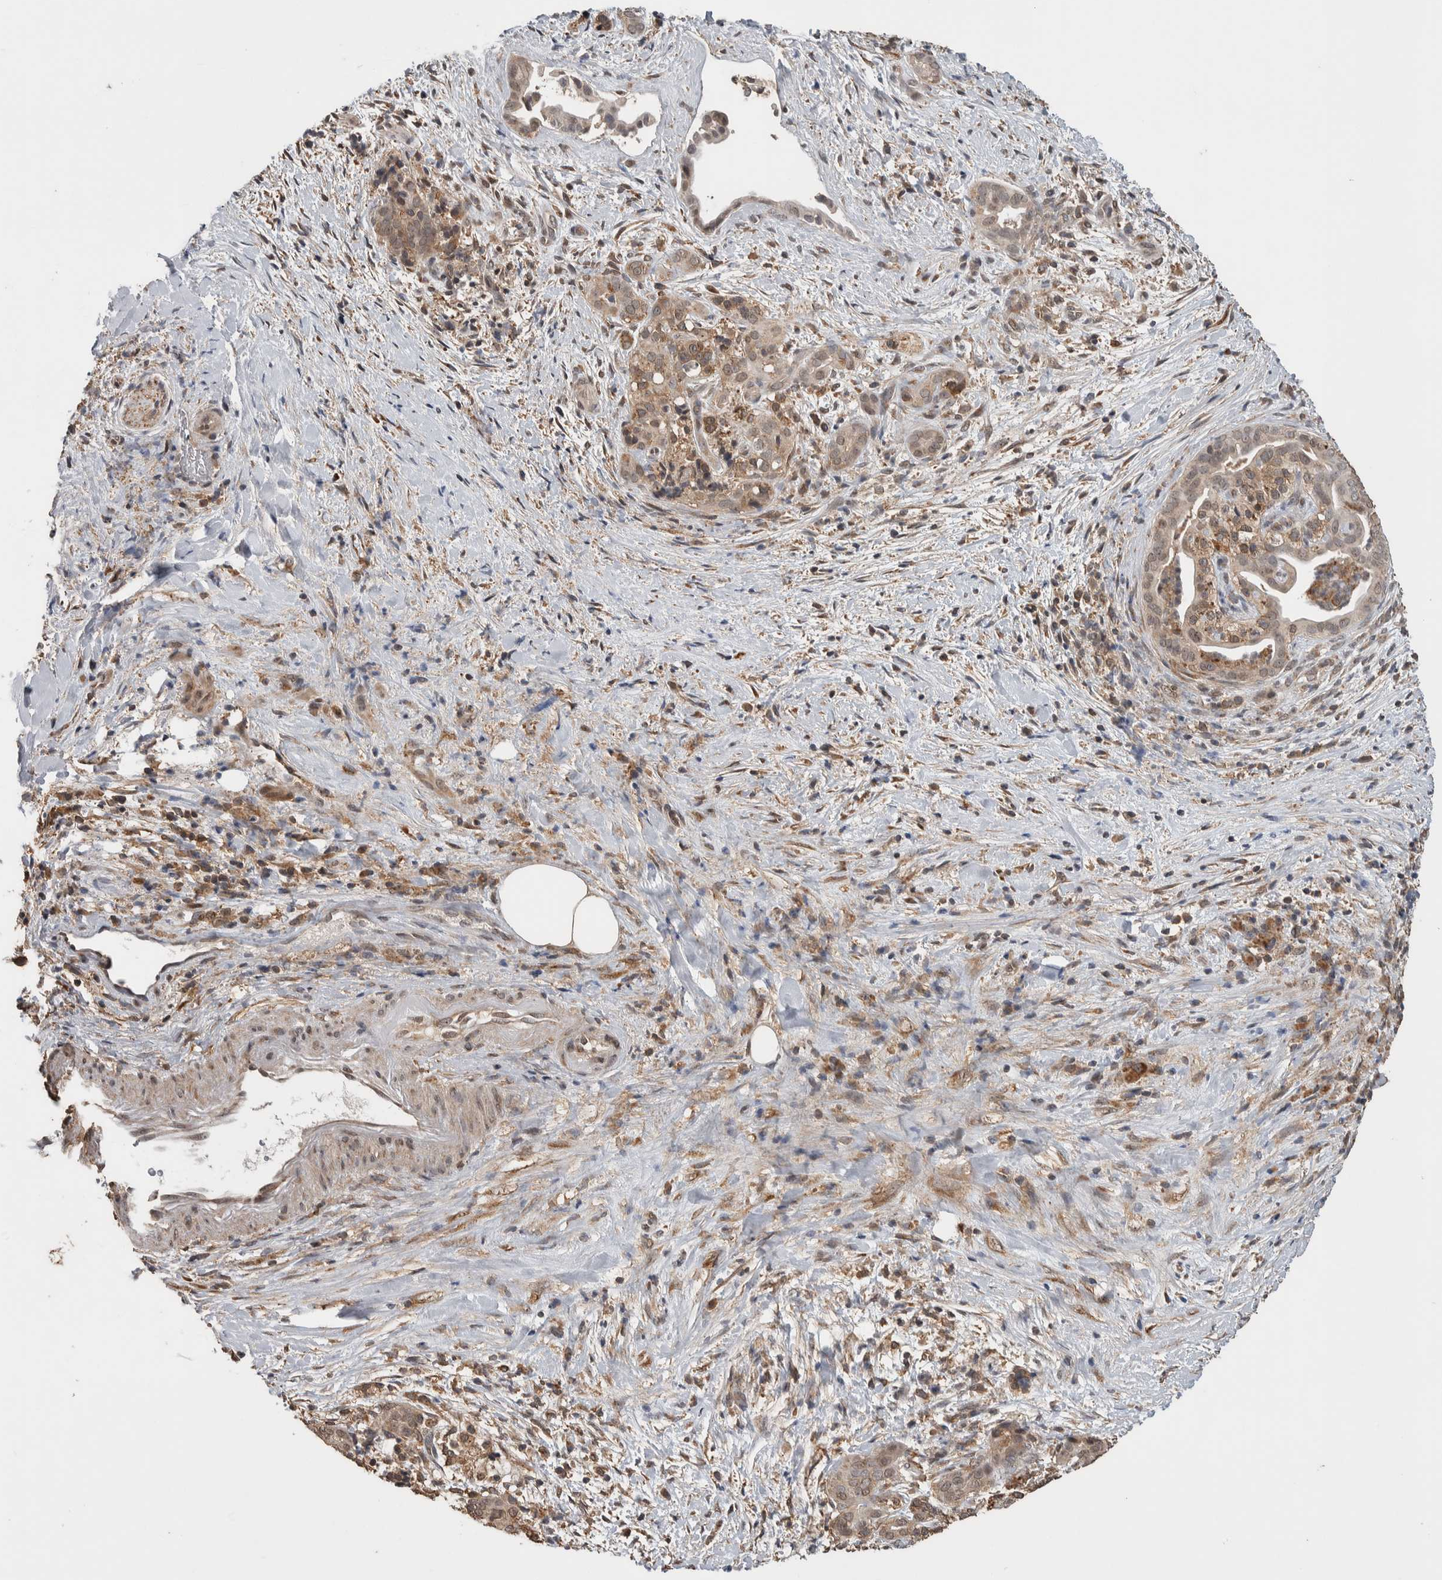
{"staining": {"intensity": "weak", "quantity": ">75%", "location": "cytoplasmic/membranous,nuclear"}, "tissue": "pancreatic cancer", "cell_type": "Tumor cells", "image_type": "cancer", "snomed": [{"axis": "morphology", "description": "Adenocarcinoma, NOS"}, {"axis": "topography", "description": "Pancreas"}], "caption": "The image shows immunohistochemical staining of pancreatic cancer. There is weak cytoplasmic/membranous and nuclear staining is seen in about >75% of tumor cells.", "gene": "DVL2", "patient": {"sex": "male", "age": 58}}